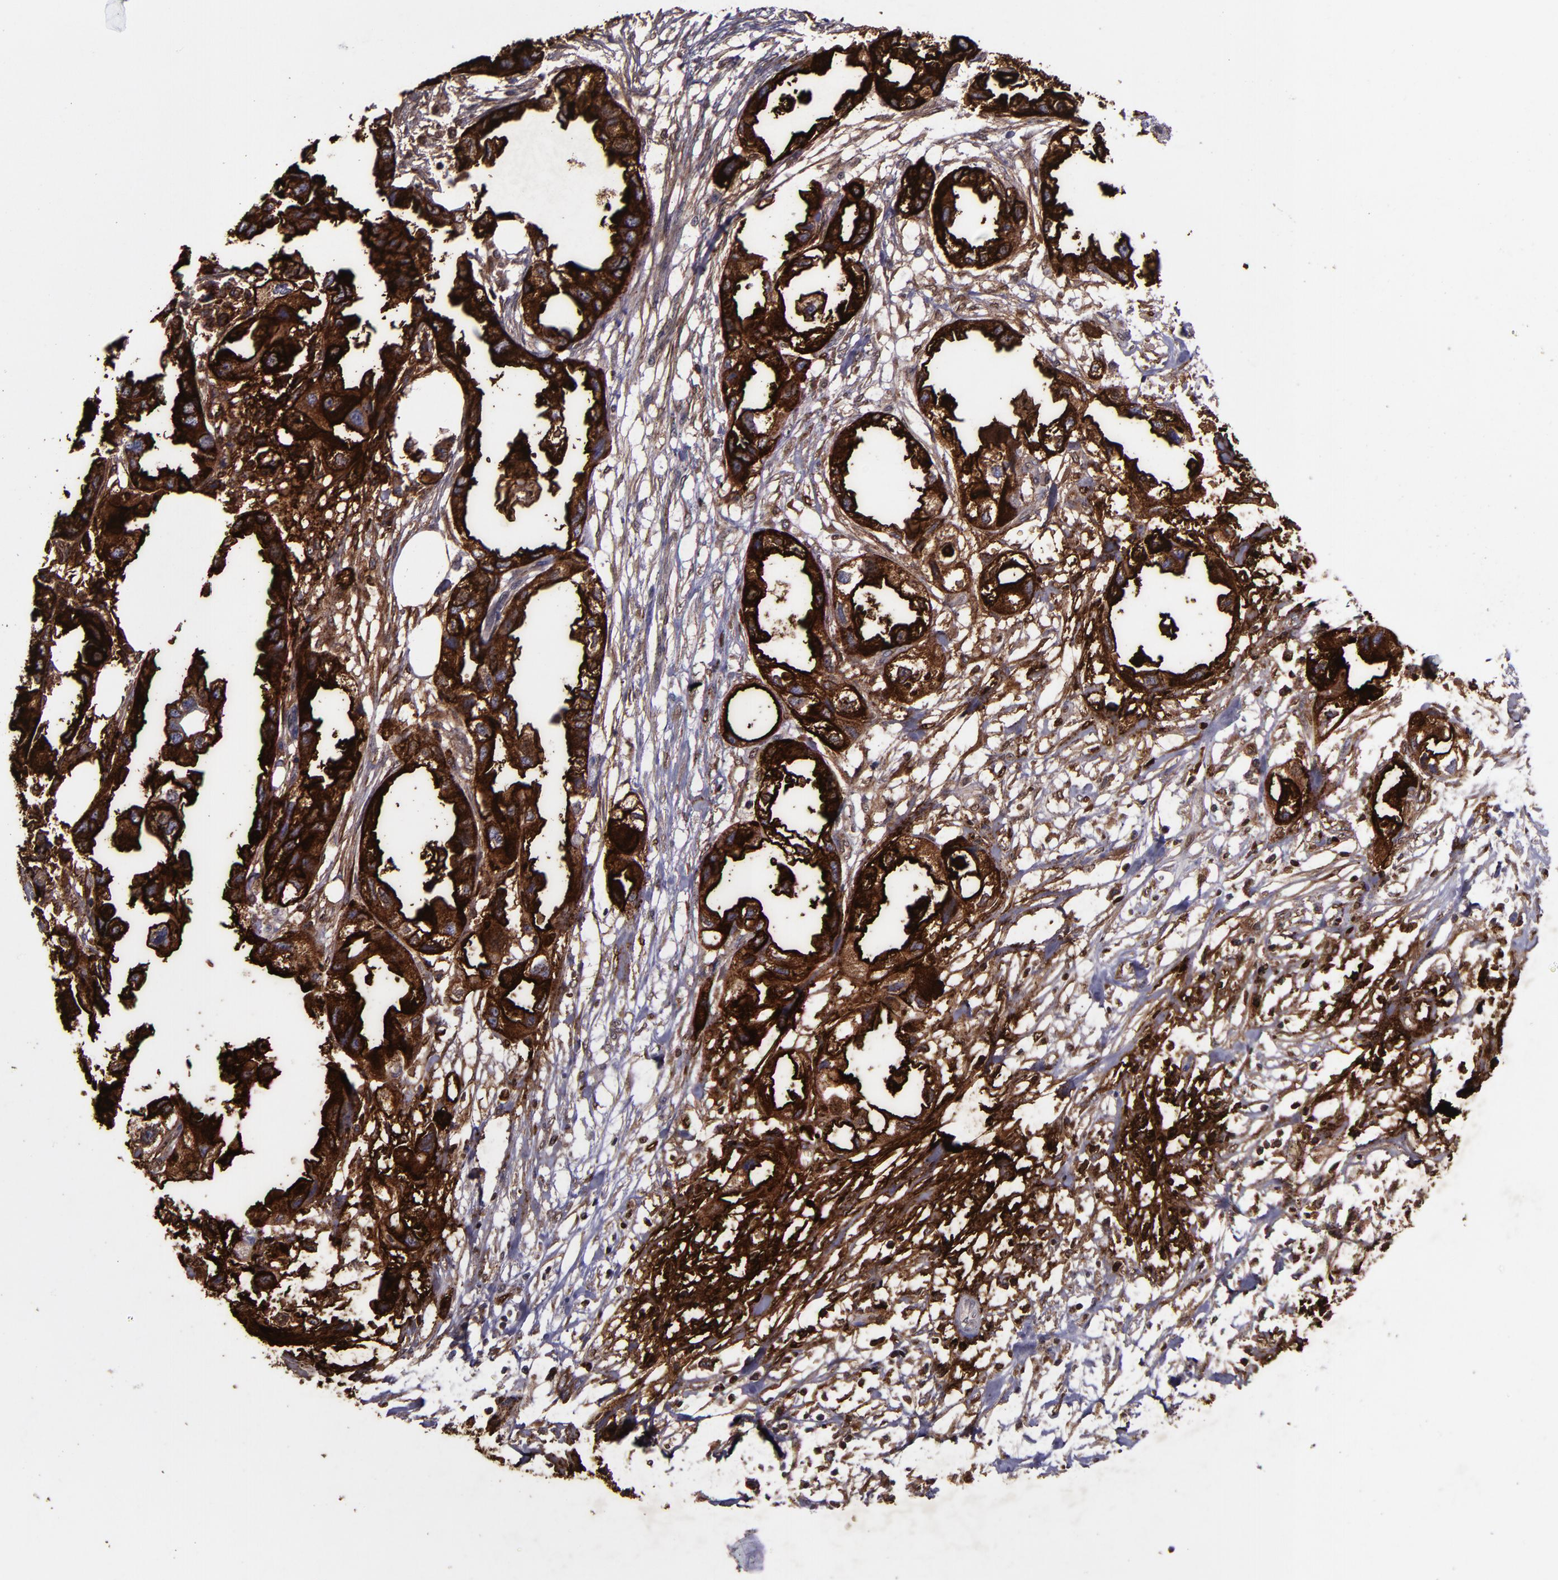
{"staining": {"intensity": "strong", "quantity": ">75%", "location": "cytoplasmic/membranous"}, "tissue": "endometrial cancer", "cell_type": "Tumor cells", "image_type": "cancer", "snomed": [{"axis": "morphology", "description": "Adenocarcinoma, NOS"}, {"axis": "topography", "description": "Endometrium"}], "caption": "Immunohistochemical staining of human adenocarcinoma (endometrial) exhibits high levels of strong cytoplasmic/membranous protein staining in about >75% of tumor cells.", "gene": "MFGE8", "patient": {"sex": "female", "age": 67}}